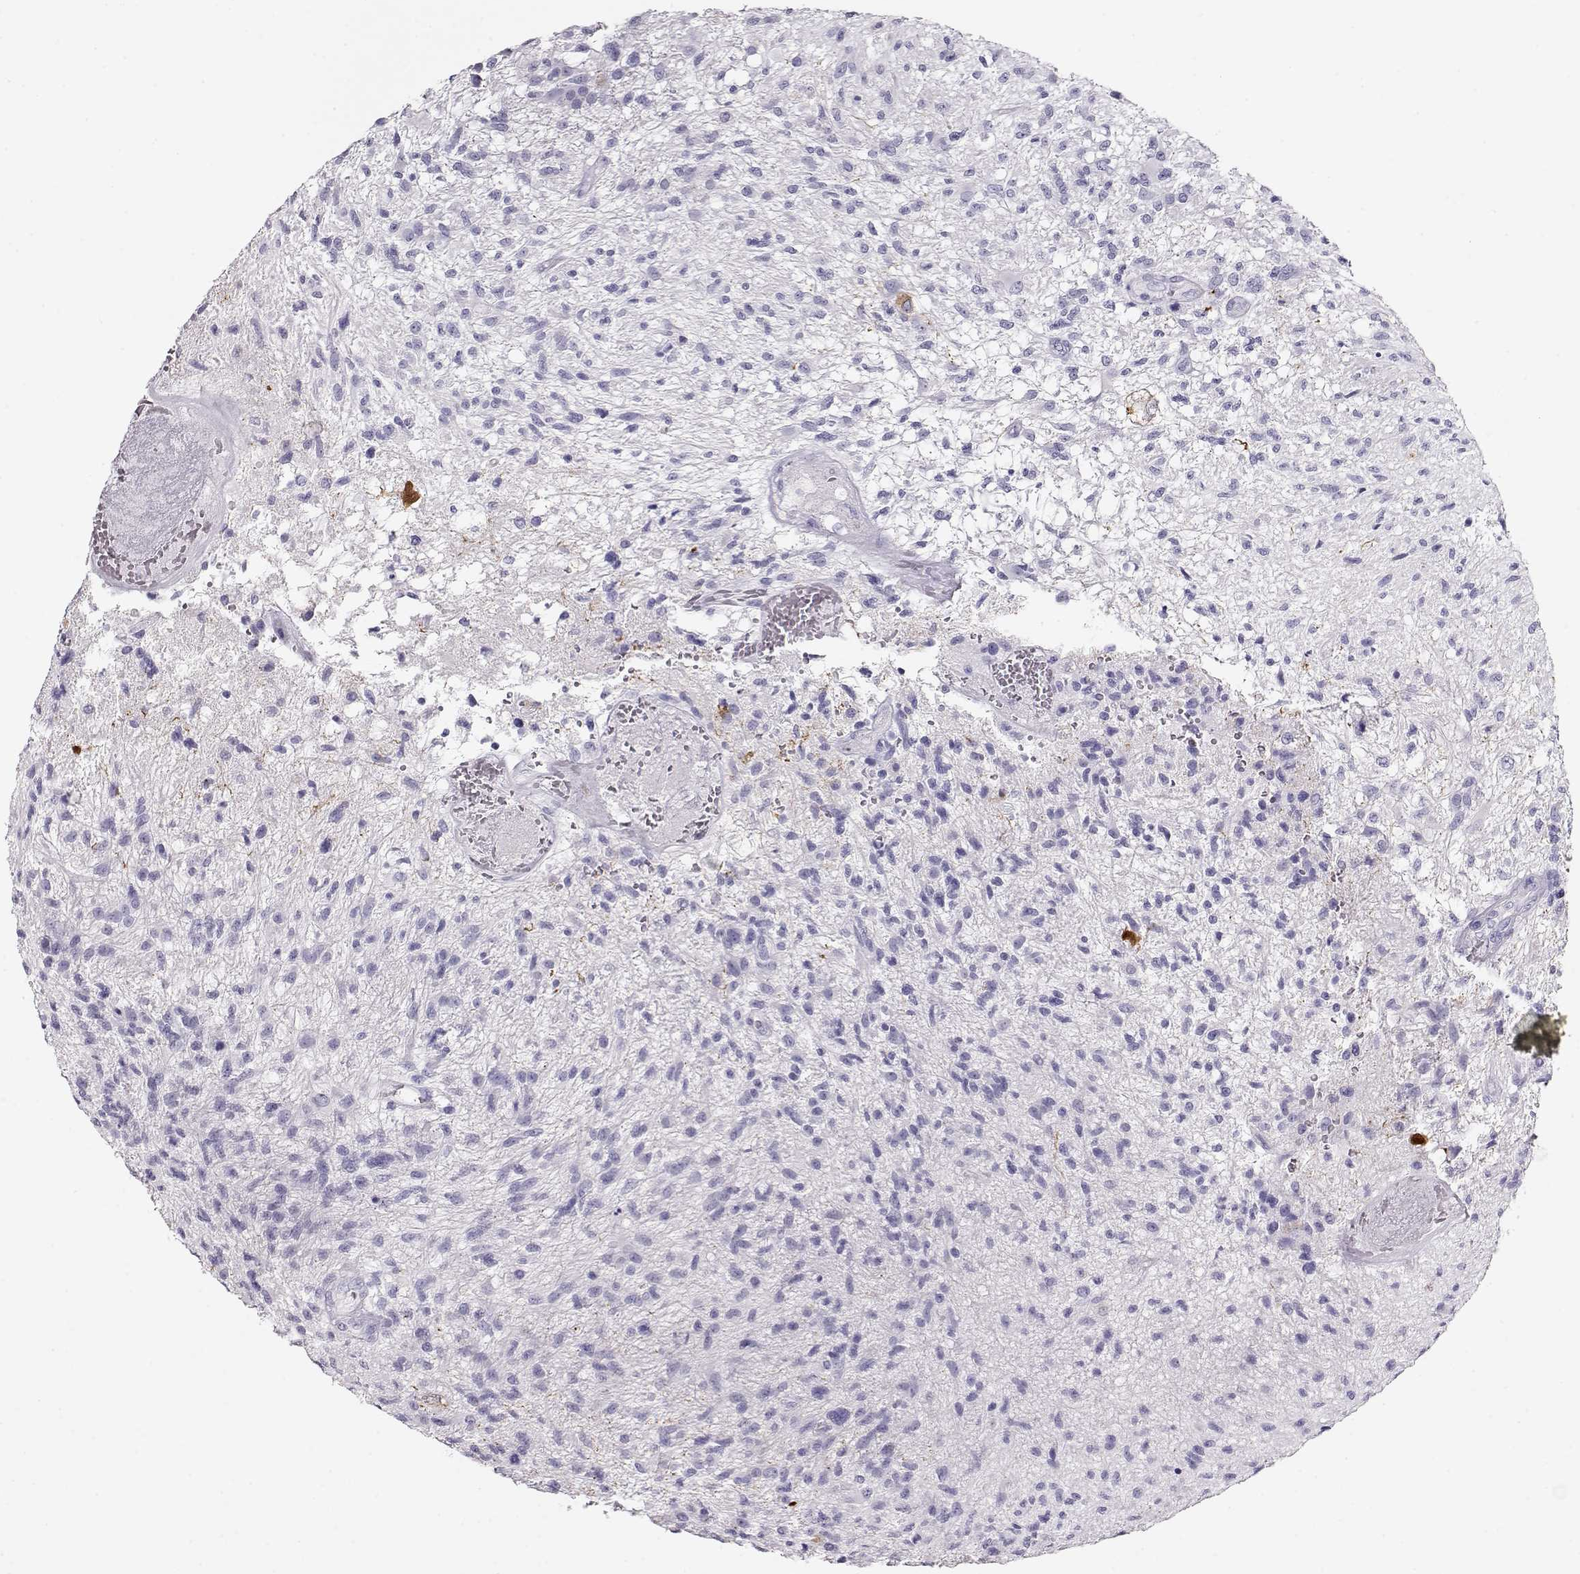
{"staining": {"intensity": "negative", "quantity": "none", "location": "none"}, "tissue": "glioma", "cell_type": "Tumor cells", "image_type": "cancer", "snomed": [{"axis": "morphology", "description": "Glioma, malignant, High grade"}, {"axis": "topography", "description": "Brain"}], "caption": "The immunohistochemistry (IHC) photomicrograph has no significant positivity in tumor cells of malignant high-grade glioma tissue.", "gene": "ACTN2", "patient": {"sex": "male", "age": 56}}